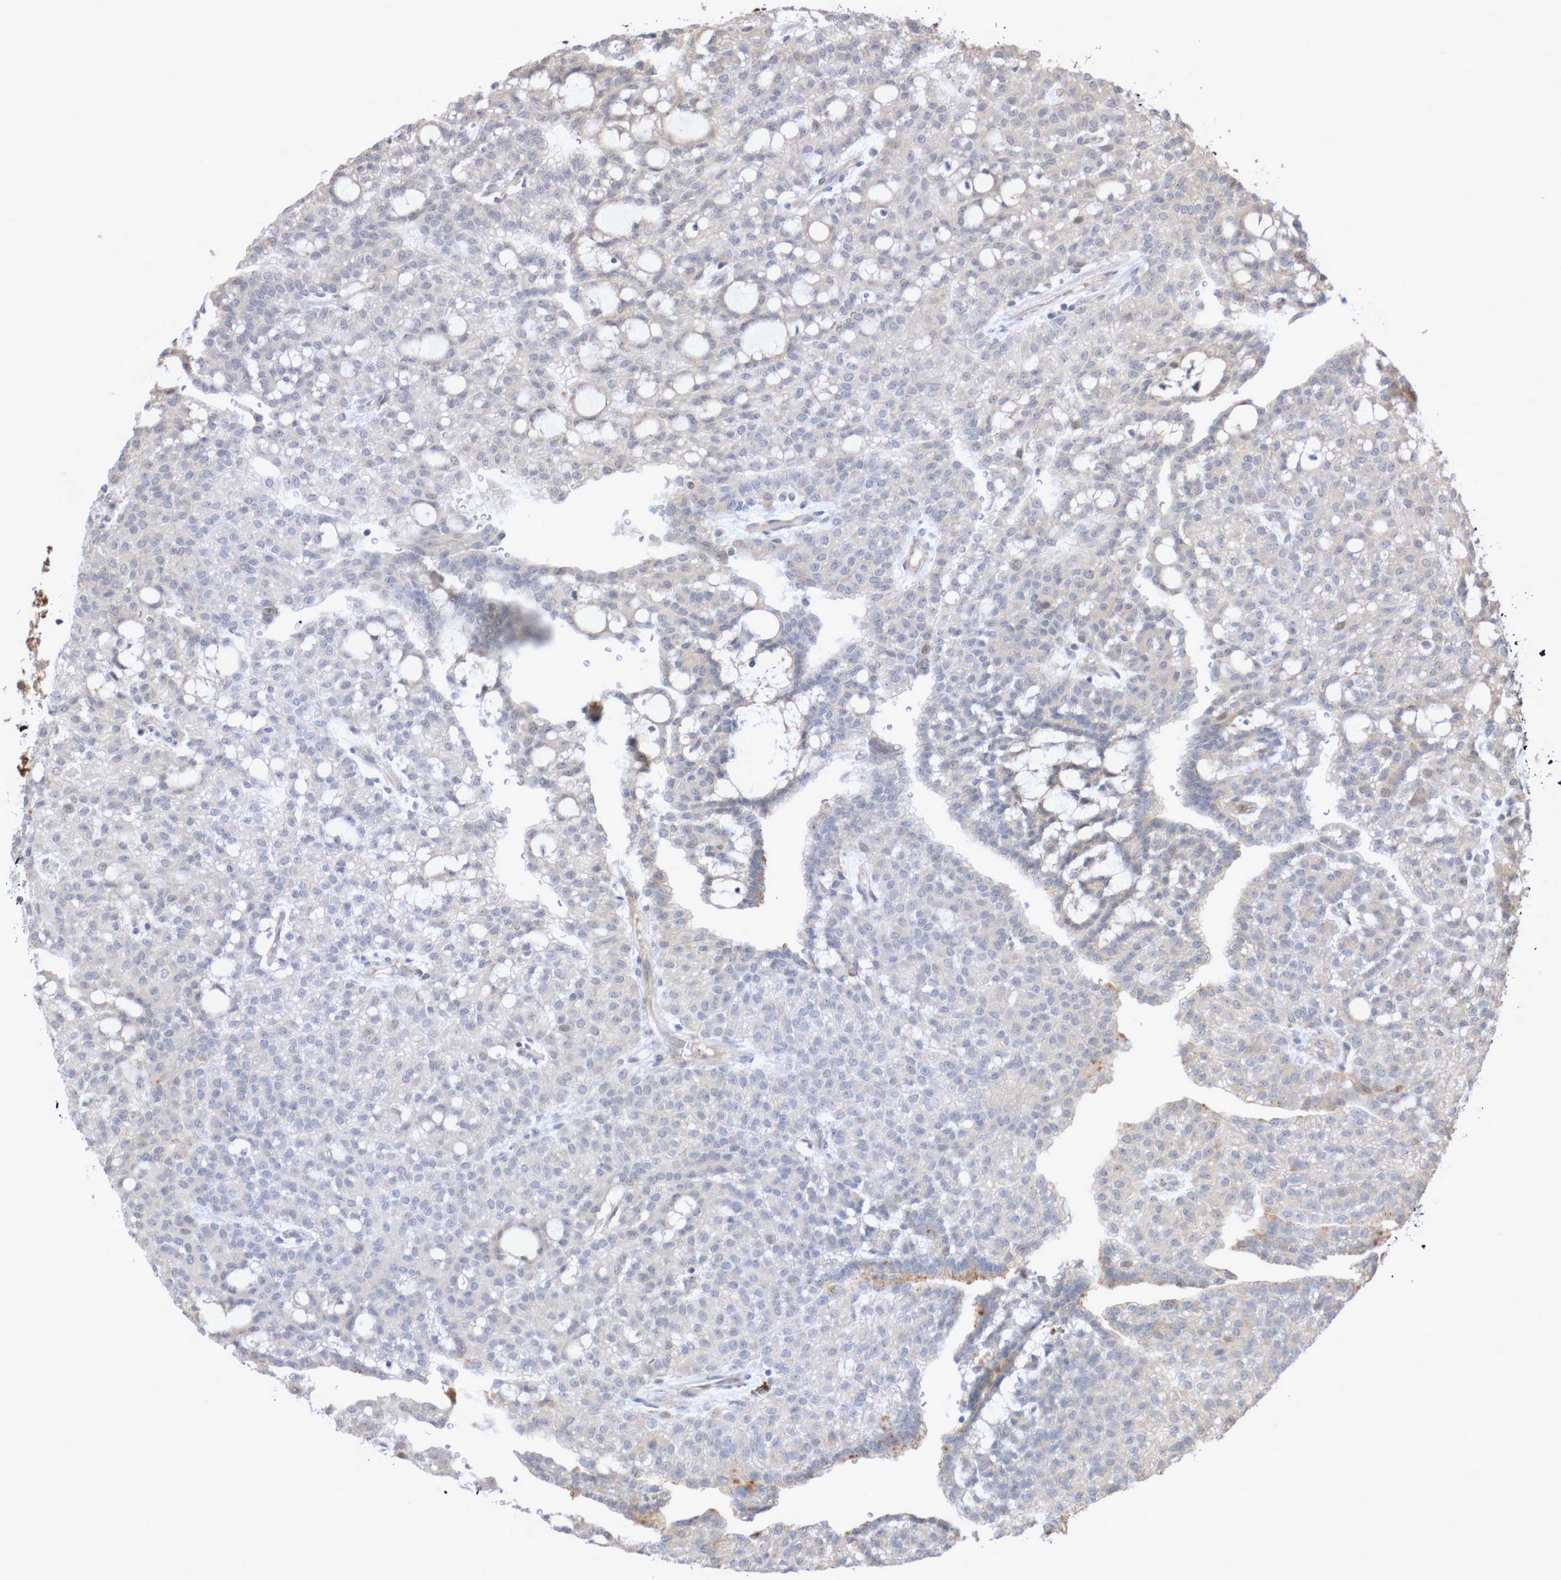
{"staining": {"intensity": "negative", "quantity": "none", "location": "none"}, "tissue": "renal cancer", "cell_type": "Tumor cells", "image_type": "cancer", "snomed": [{"axis": "morphology", "description": "Adenocarcinoma, NOS"}, {"axis": "topography", "description": "Kidney"}], "caption": "This is an IHC micrograph of renal cancer. There is no staining in tumor cells.", "gene": "DPH7", "patient": {"sex": "male", "age": 63}}